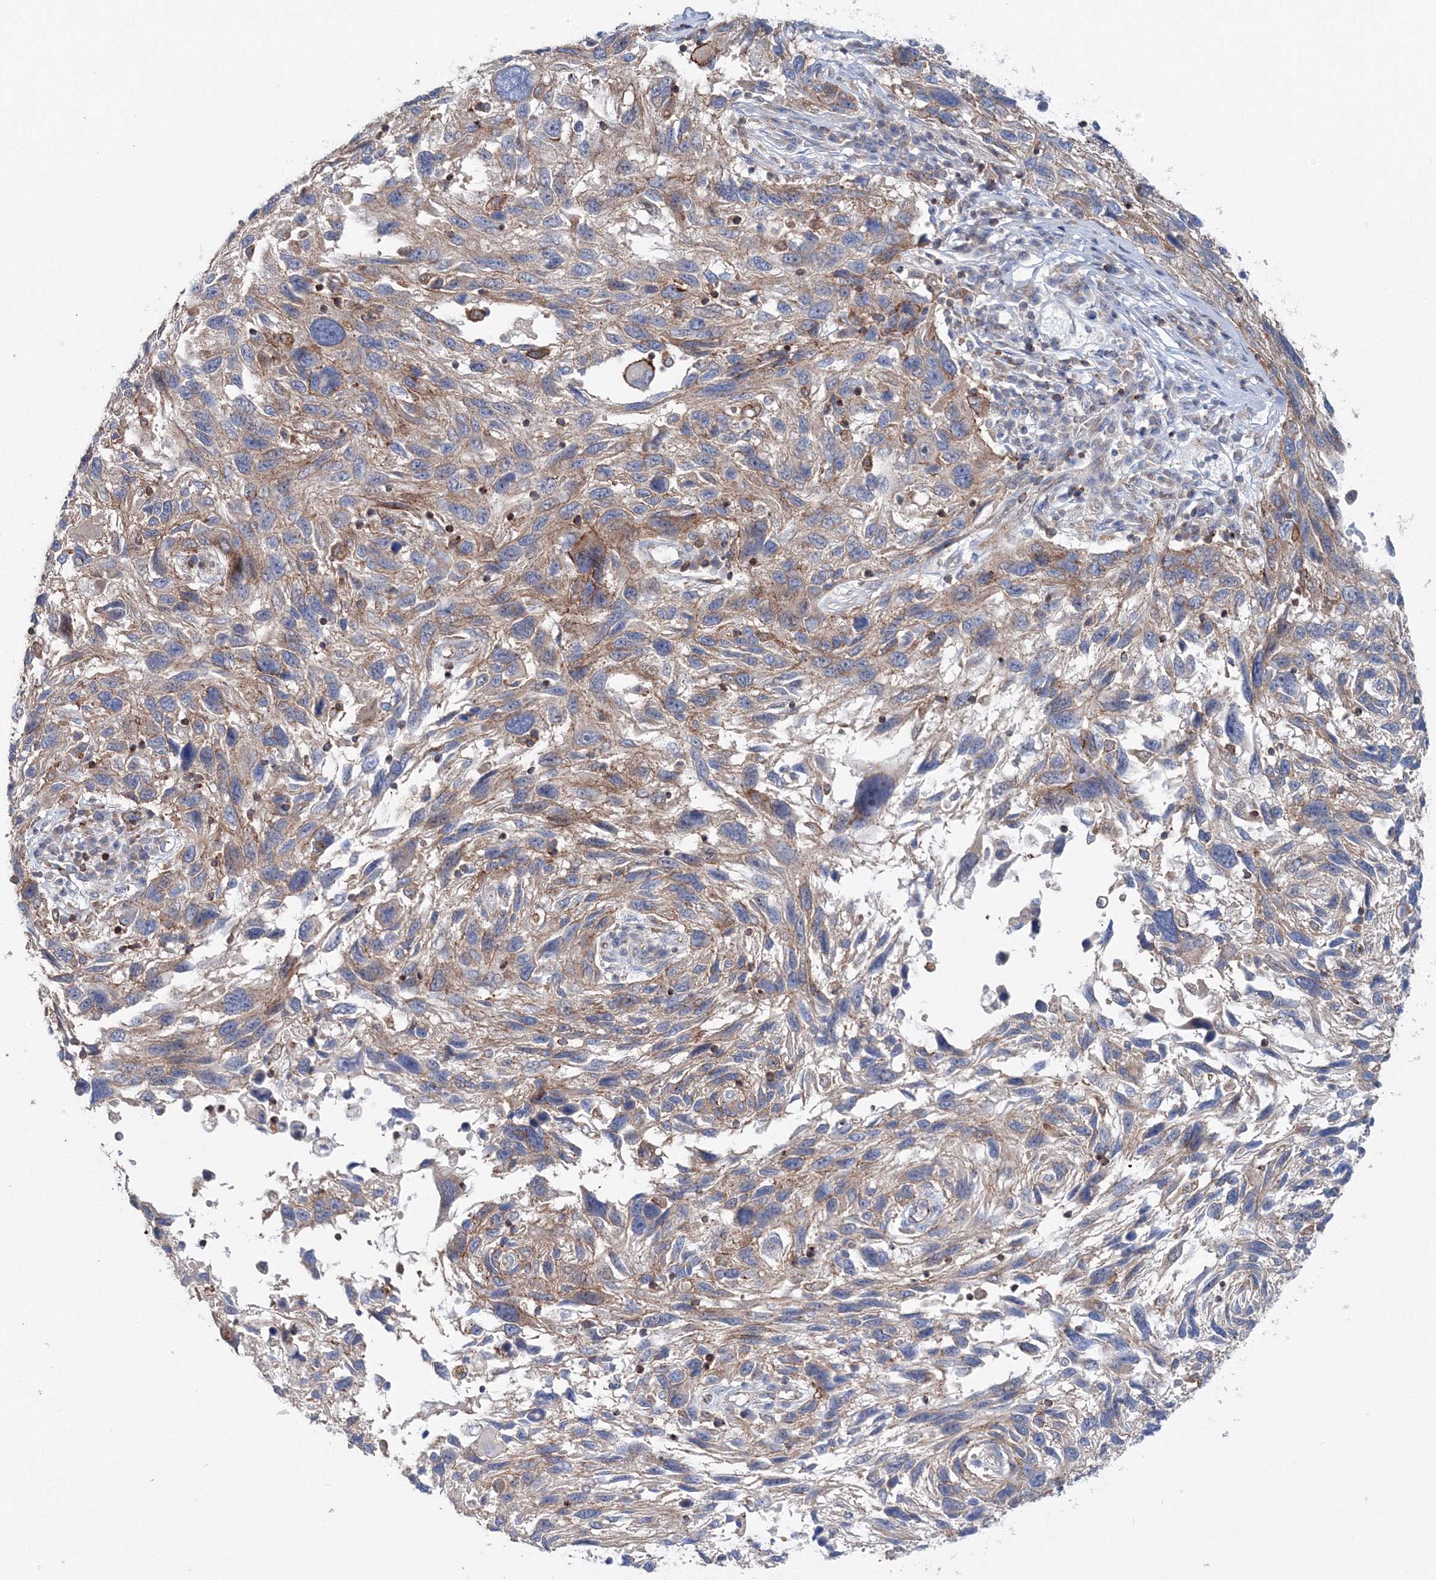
{"staining": {"intensity": "weak", "quantity": "25%-75%", "location": "cytoplasmic/membranous"}, "tissue": "melanoma", "cell_type": "Tumor cells", "image_type": "cancer", "snomed": [{"axis": "morphology", "description": "Malignant melanoma, NOS"}, {"axis": "topography", "description": "Skin"}], "caption": "IHC (DAB (3,3'-diaminobenzidine)) staining of human melanoma demonstrates weak cytoplasmic/membranous protein expression in about 25%-75% of tumor cells. The staining was performed using DAB to visualize the protein expression in brown, while the nuclei were stained in blue with hematoxylin (Magnification: 20x).", "gene": "GGA2", "patient": {"sex": "male", "age": 53}}